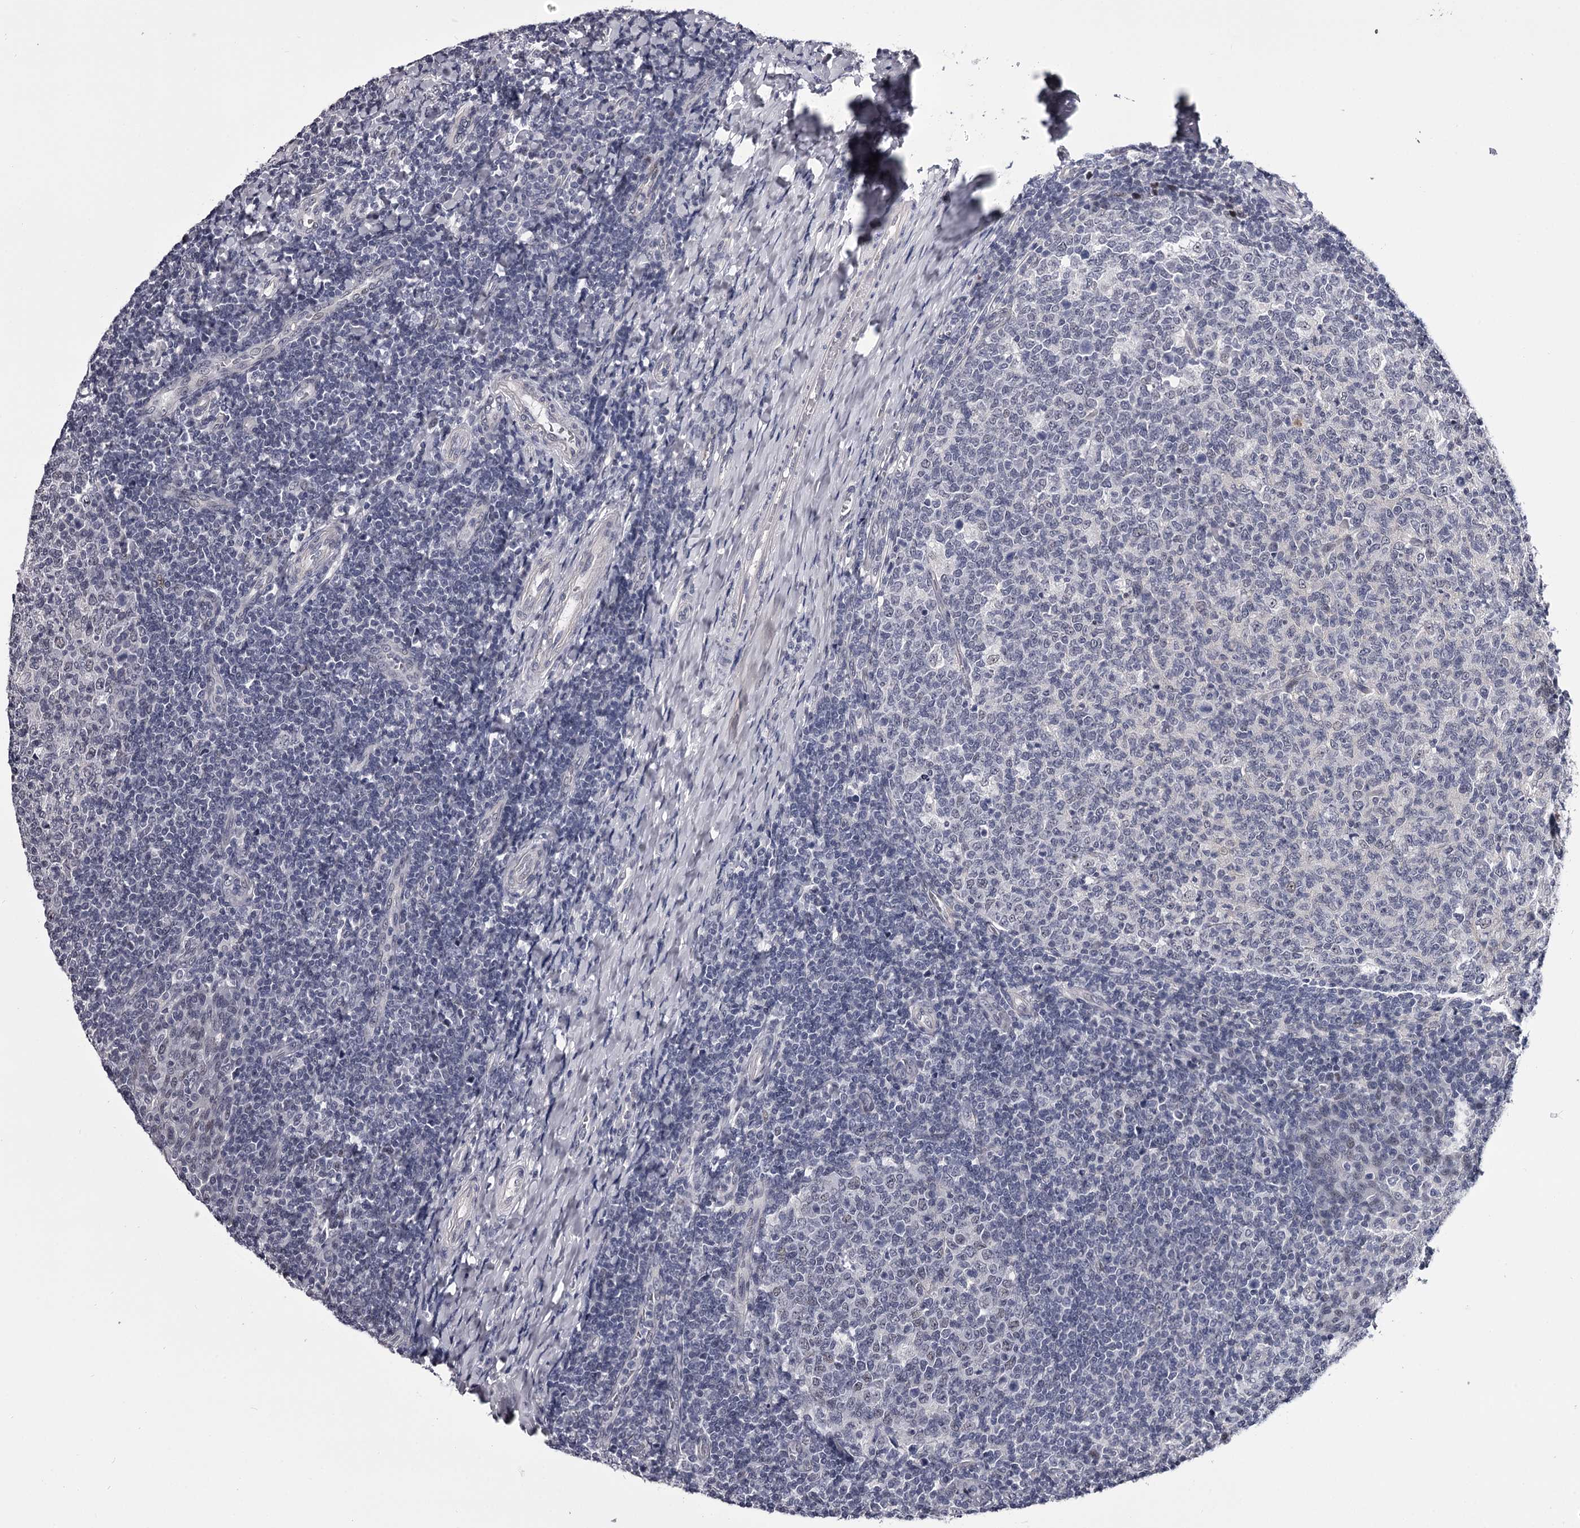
{"staining": {"intensity": "negative", "quantity": "none", "location": "none"}, "tissue": "tonsil", "cell_type": "Germinal center cells", "image_type": "normal", "snomed": [{"axis": "morphology", "description": "Normal tissue, NOS"}, {"axis": "topography", "description": "Tonsil"}], "caption": "There is no significant positivity in germinal center cells of tonsil. The staining is performed using DAB brown chromogen with nuclei counter-stained in using hematoxylin.", "gene": "OVOL2", "patient": {"sex": "female", "age": 19}}